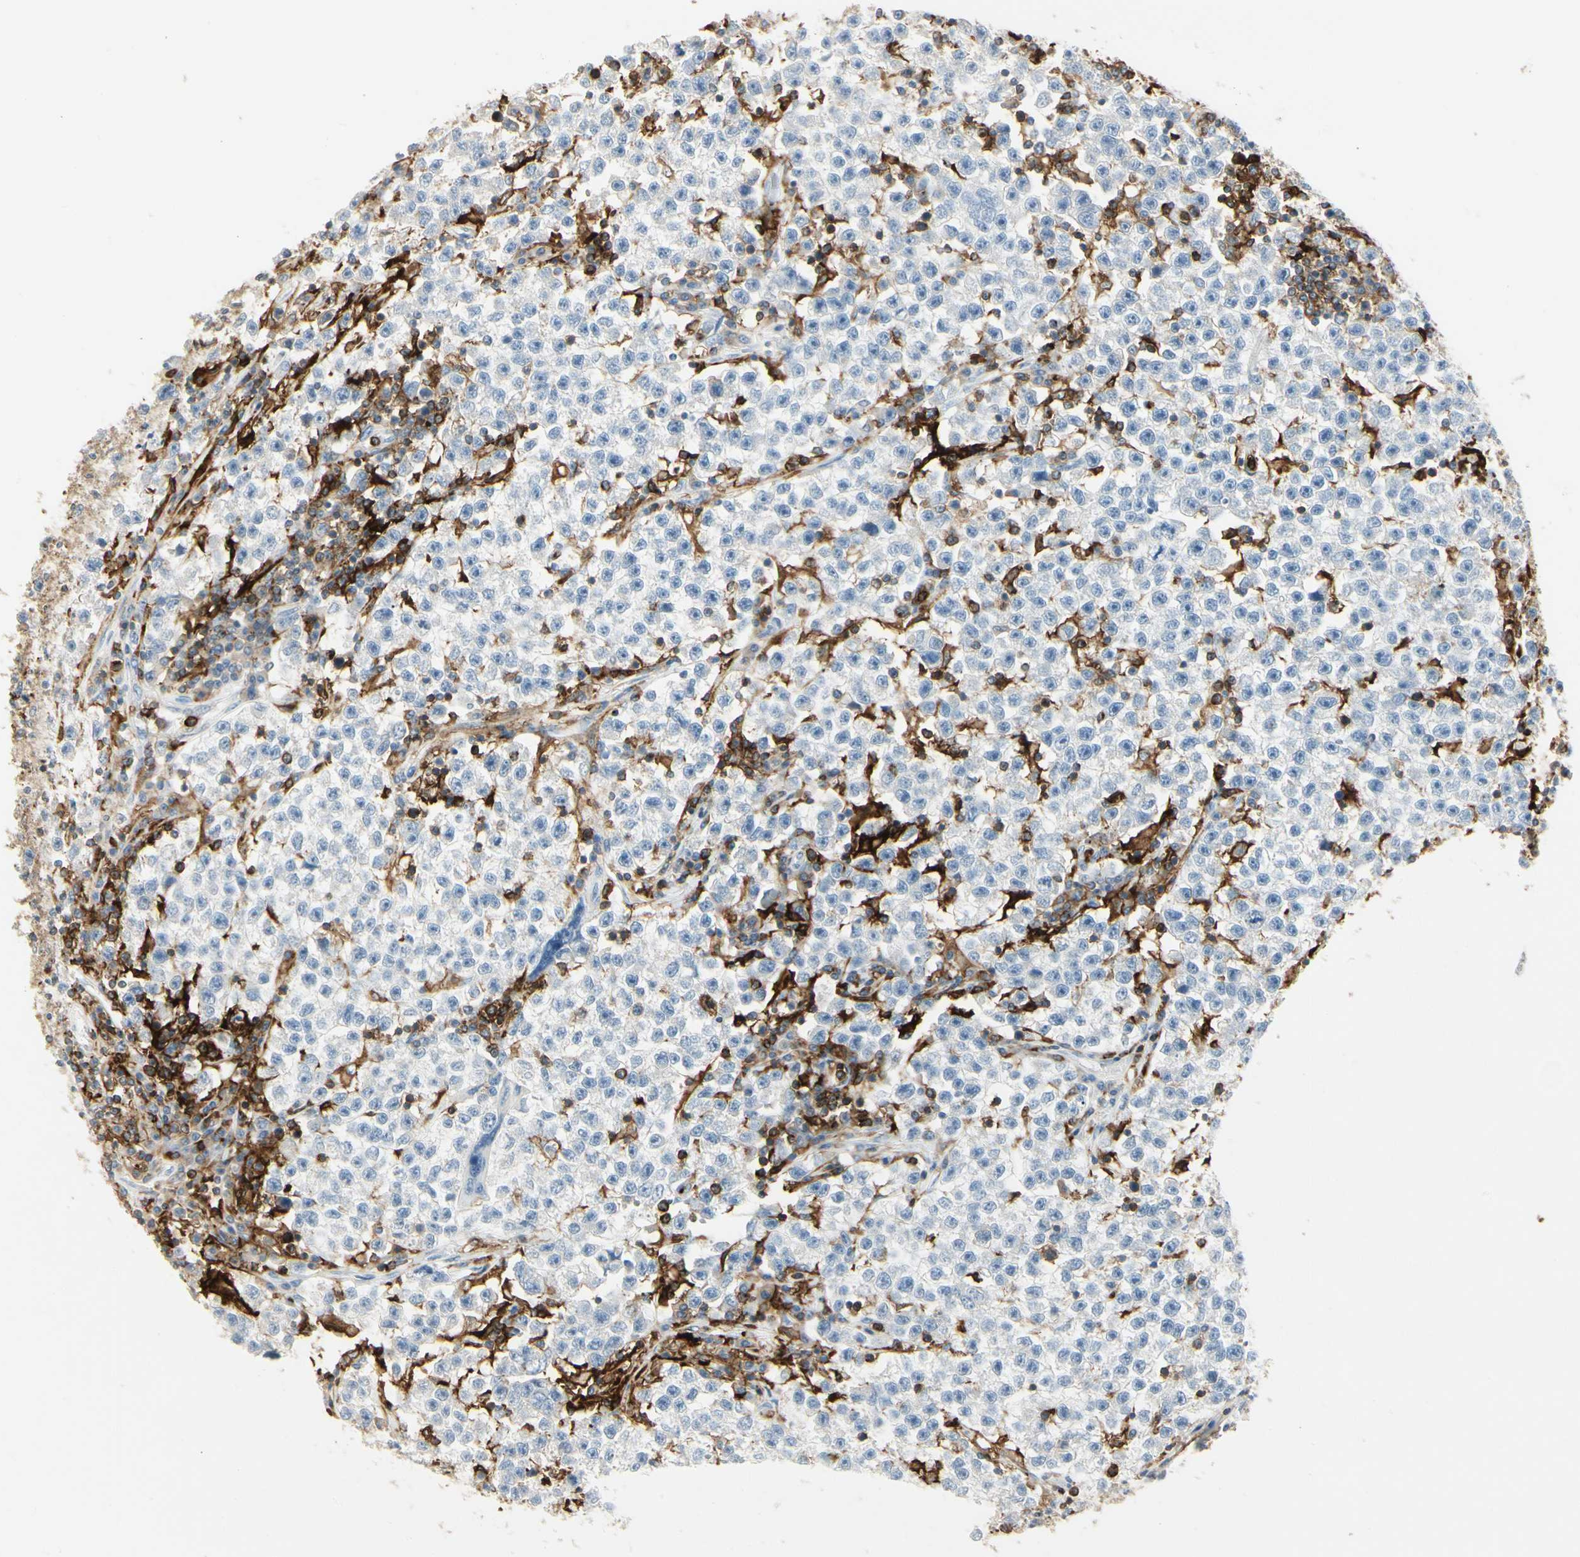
{"staining": {"intensity": "negative", "quantity": "none", "location": "none"}, "tissue": "testis cancer", "cell_type": "Tumor cells", "image_type": "cancer", "snomed": [{"axis": "morphology", "description": "Seminoma, NOS"}, {"axis": "topography", "description": "Testis"}], "caption": "Tumor cells show no significant staining in seminoma (testis).", "gene": "ITGB2", "patient": {"sex": "male", "age": 22}}